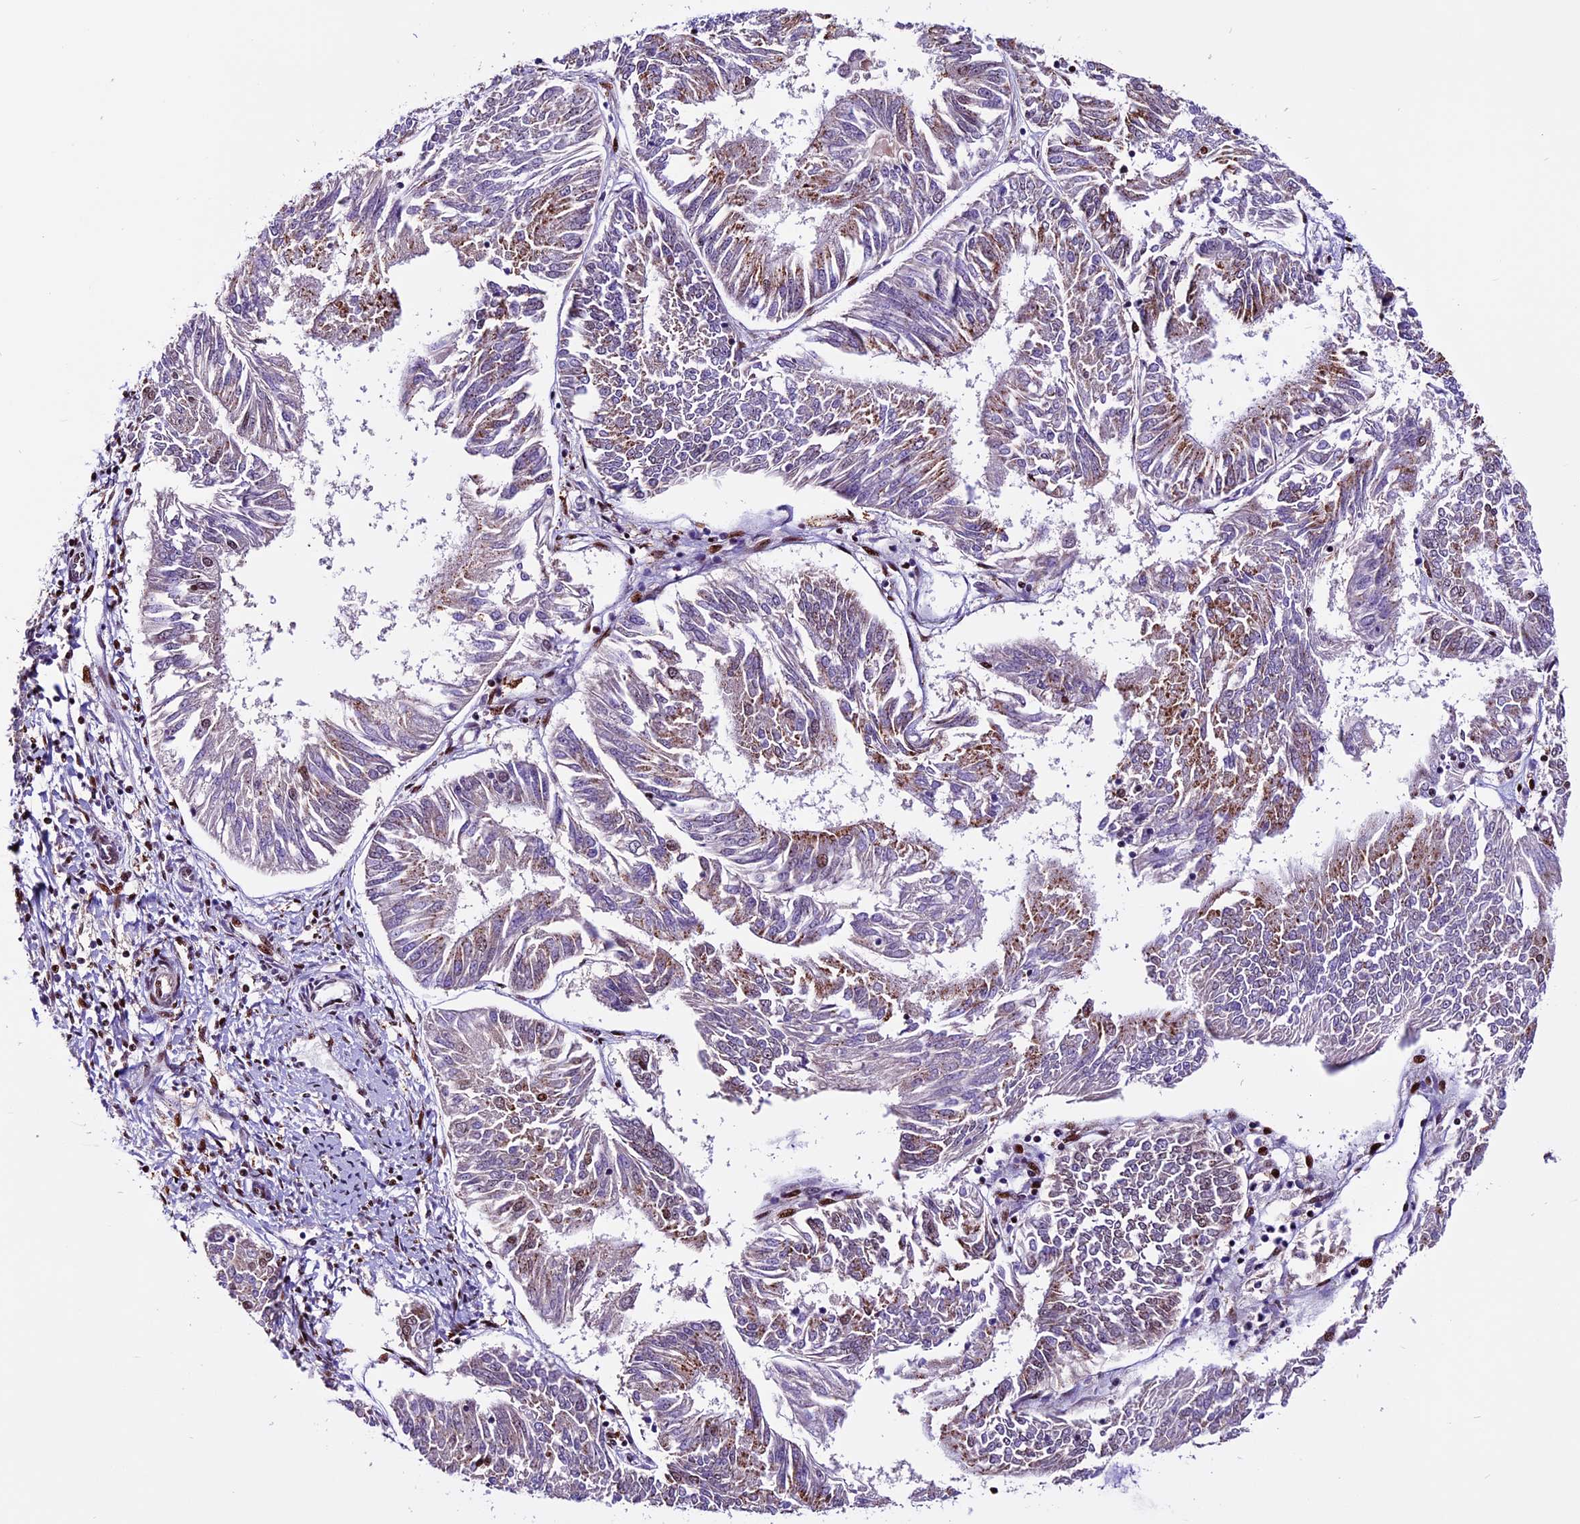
{"staining": {"intensity": "moderate", "quantity": "25%-75%", "location": "cytoplasmic/membranous"}, "tissue": "endometrial cancer", "cell_type": "Tumor cells", "image_type": "cancer", "snomed": [{"axis": "morphology", "description": "Adenocarcinoma, NOS"}, {"axis": "topography", "description": "Endometrium"}], "caption": "This image reveals immunohistochemistry staining of human endometrial adenocarcinoma, with medium moderate cytoplasmic/membranous expression in about 25%-75% of tumor cells.", "gene": "RINL", "patient": {"sex": "female", "age": 58}}